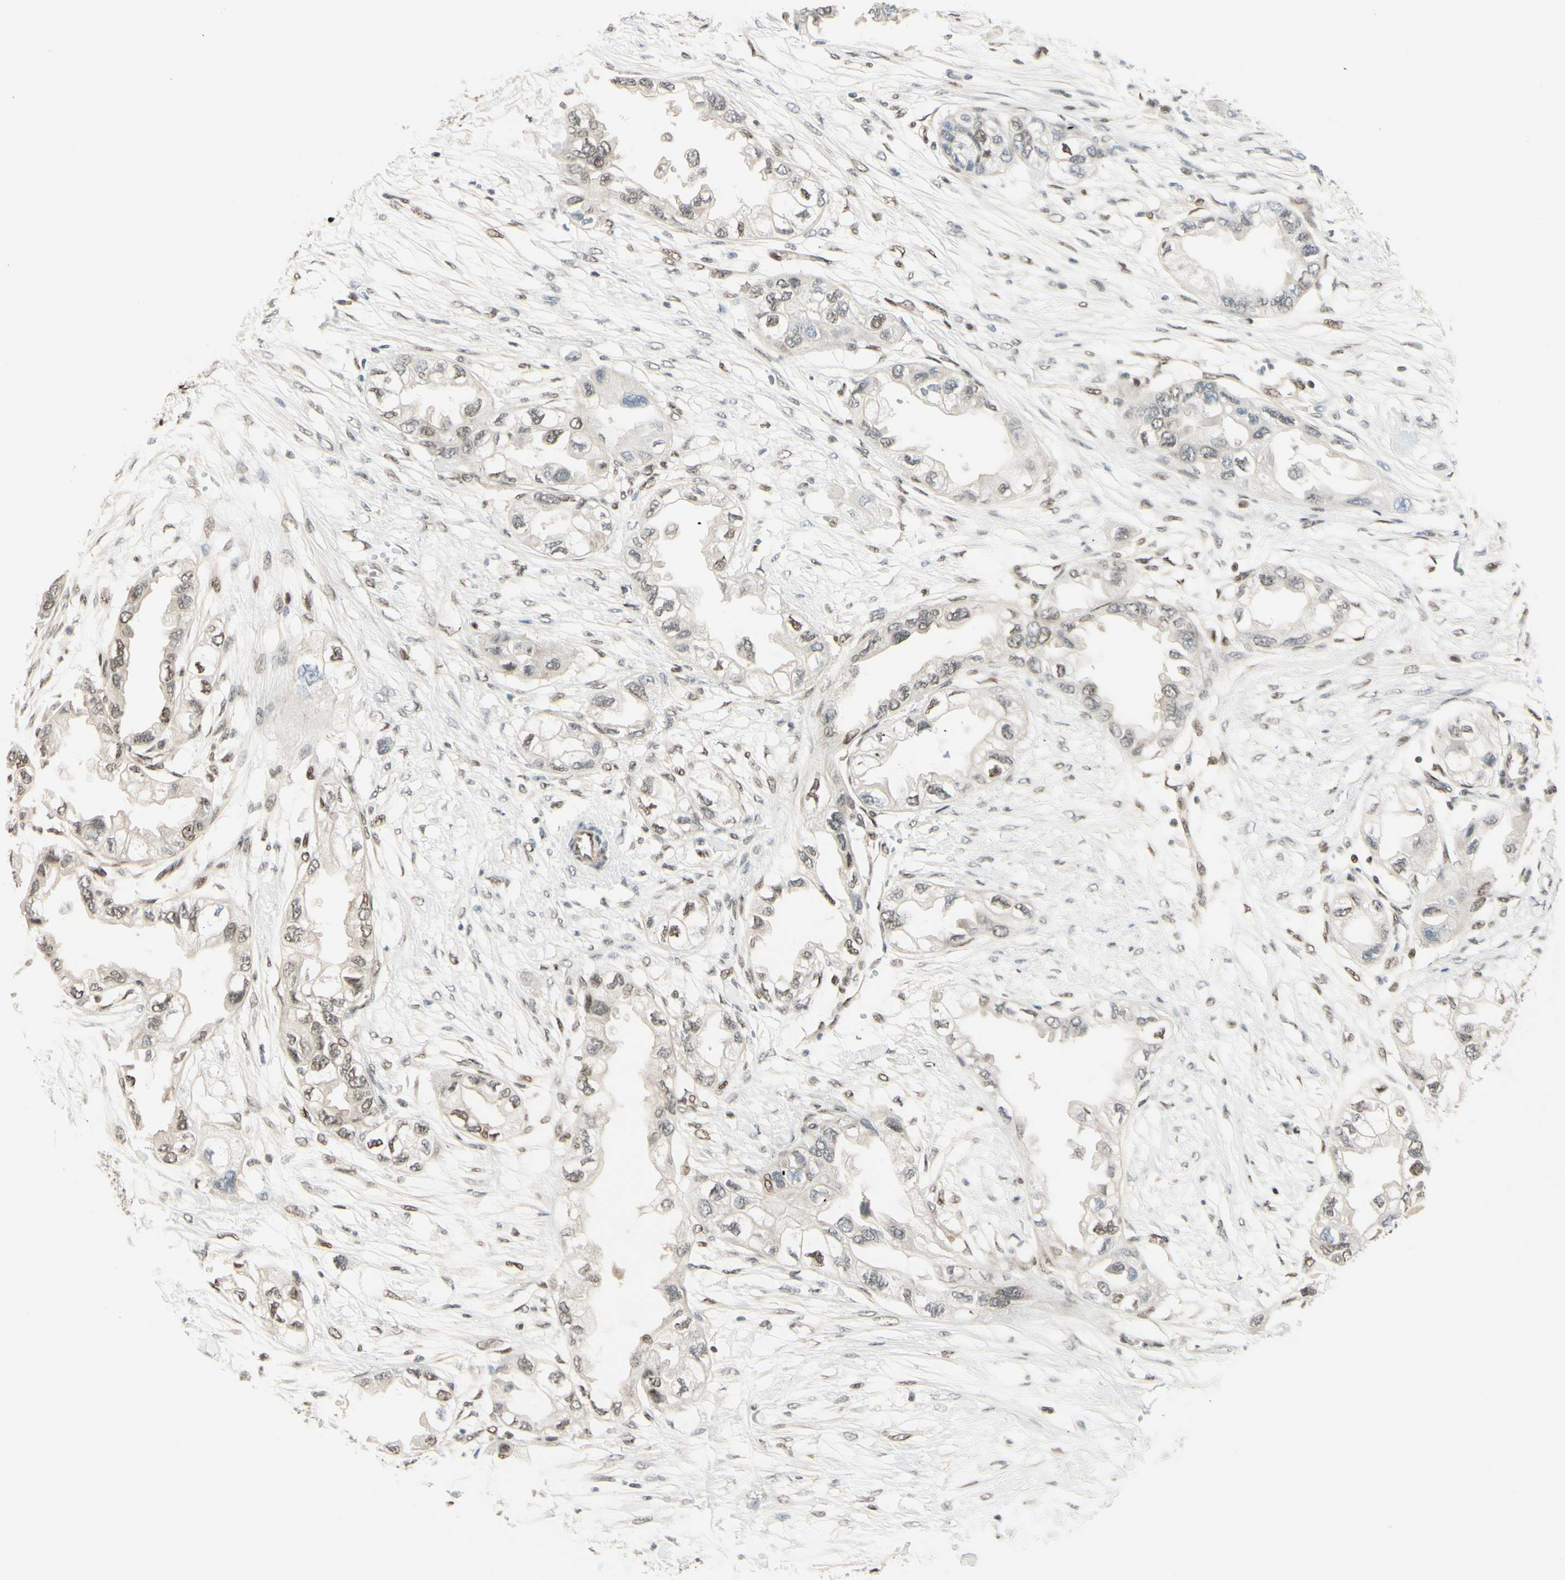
{"staining": {"intensity": "weak", "quantity": "<25%", "location": "nuclear"}, "tissue": "endometrial cancer", "cell_type": "Tumor cells", "image_type": "cancer", "snomed": [{"axis": "morphology", "description": "Adenocarcinoma, NOS"}, {"axis": "topography", "description": "Endometrium"}], "caption": "DAB (3,3'-diaminobenzidine) immunohistochemical staining of human endometrial cancer (adenocarcinoma) exhibits no significant staining in tumor cells.", "gene": "SUFU", "patient": {"sex": "female", "age": 67}}